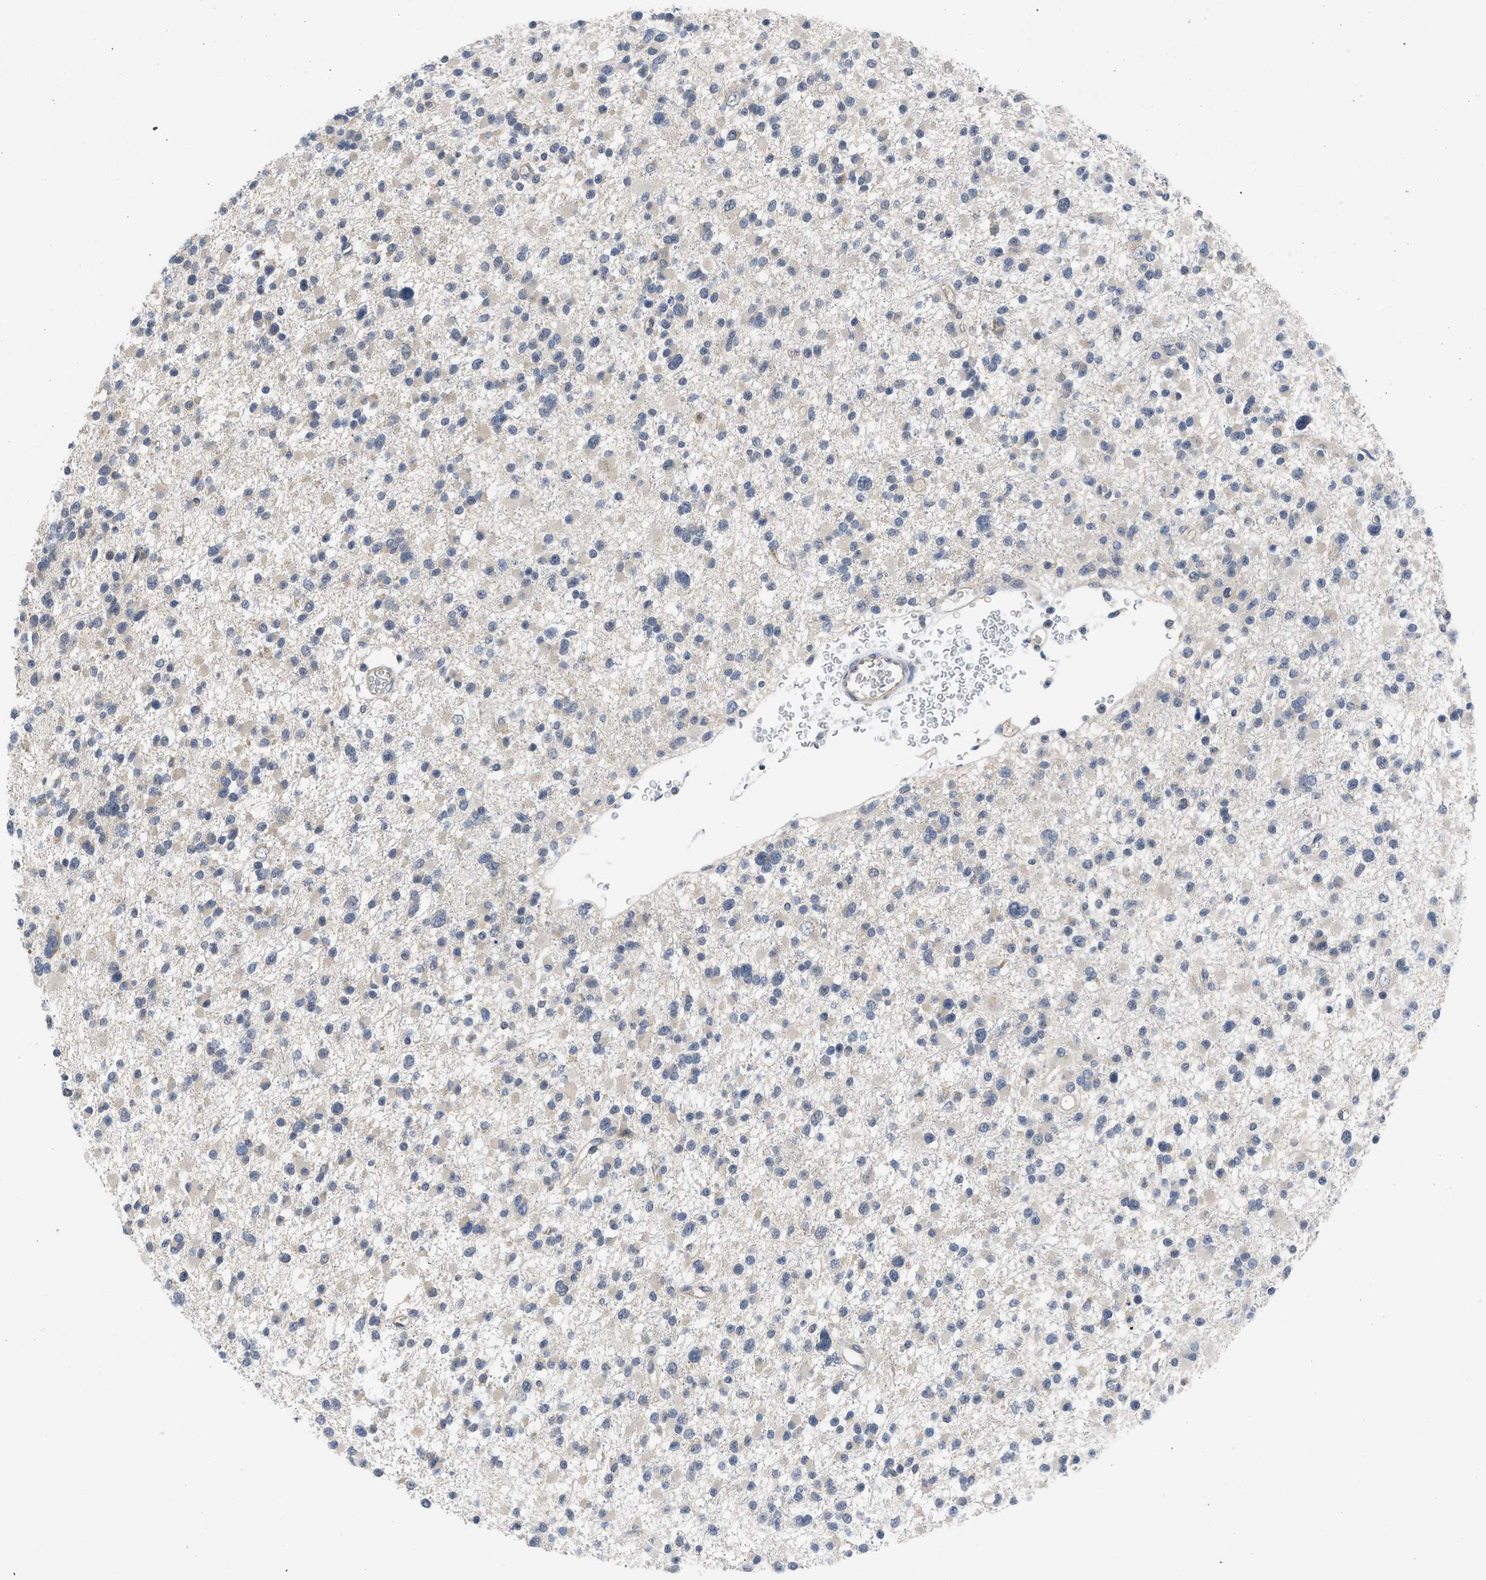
{"staining": {"intensity": "negative", "quantity": "none", "location": "none"}, "tissue": "glioma", "cell_type": "Tumor cells", "image_type": "cancer", "snomed": [{"axis": "morphology", "description": "Glioma, malignant, Low grade"}, {"axis": "topography", "description": "Brain"}], "caption": "IHC image of neoplastic tissue: human glioma stained with DAB shows no significant protein staining in tumor cells.", "gene": "LDAF1", "patient": {"sex": "female", "age": 22}}